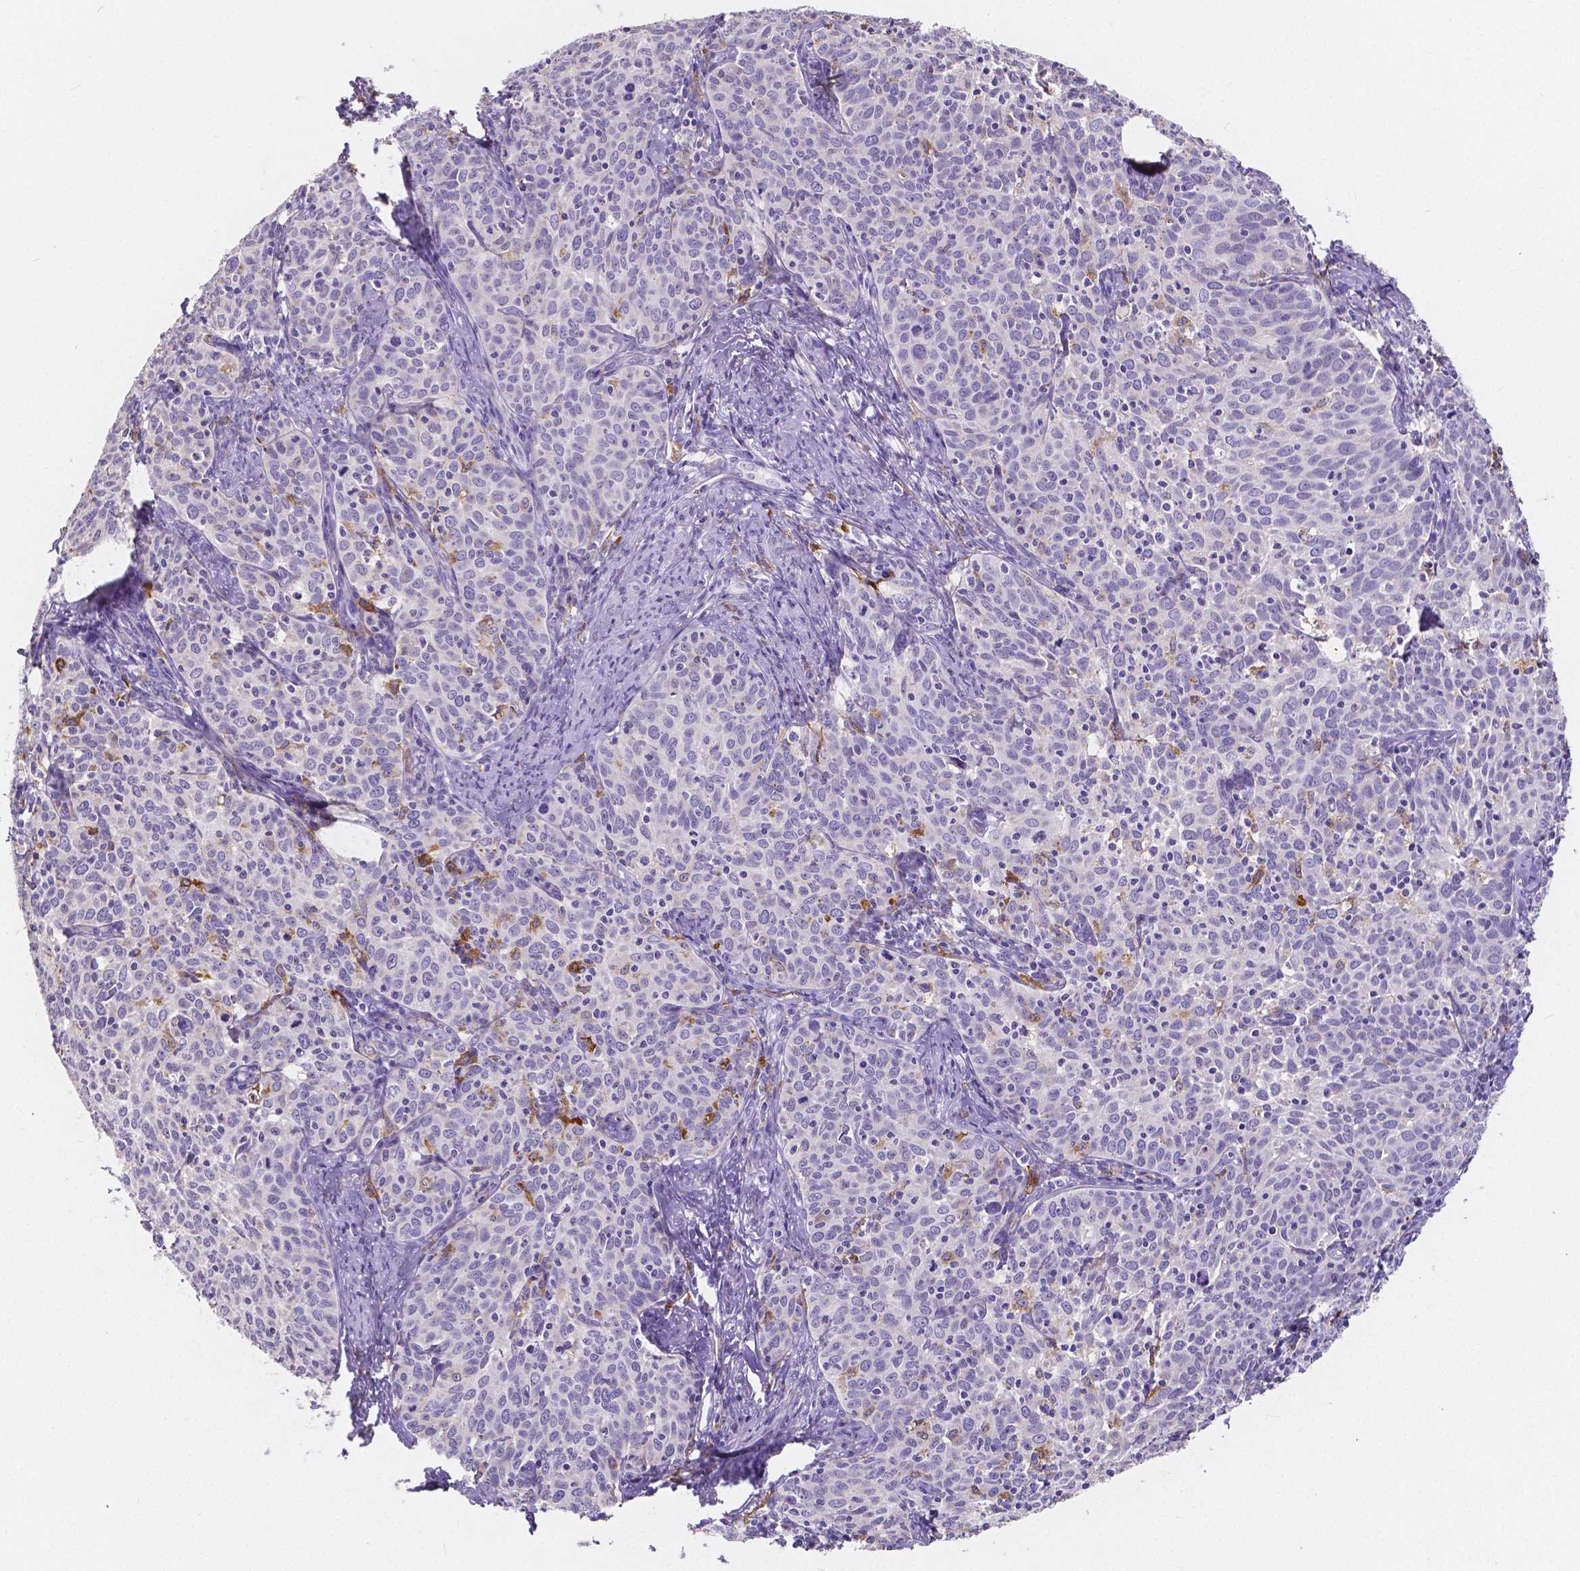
{"staining": {"intensity": "negative", "quantity": "none", "location": "none"}, "tissue": "cervical cancer", "cell_type": "Tumor cells", "image_type": "cancer", "snomed": [{"axis": "morphology", "description": "Squamous cell carcinoma, NOS"}, {"axis": "topography", "description": "Cervix"}], "caption": "Tumor cells are negative for brown protein staining in cervical cancer (squamous cell carcinoma). The staining was performed using DAB to visualize the protein expression in brown, while the nuclei were stained in blue with hematoxylin (Magnification: 20x).", "gene": "ACP5", "patient": {"sex": "female", "age": 62}}